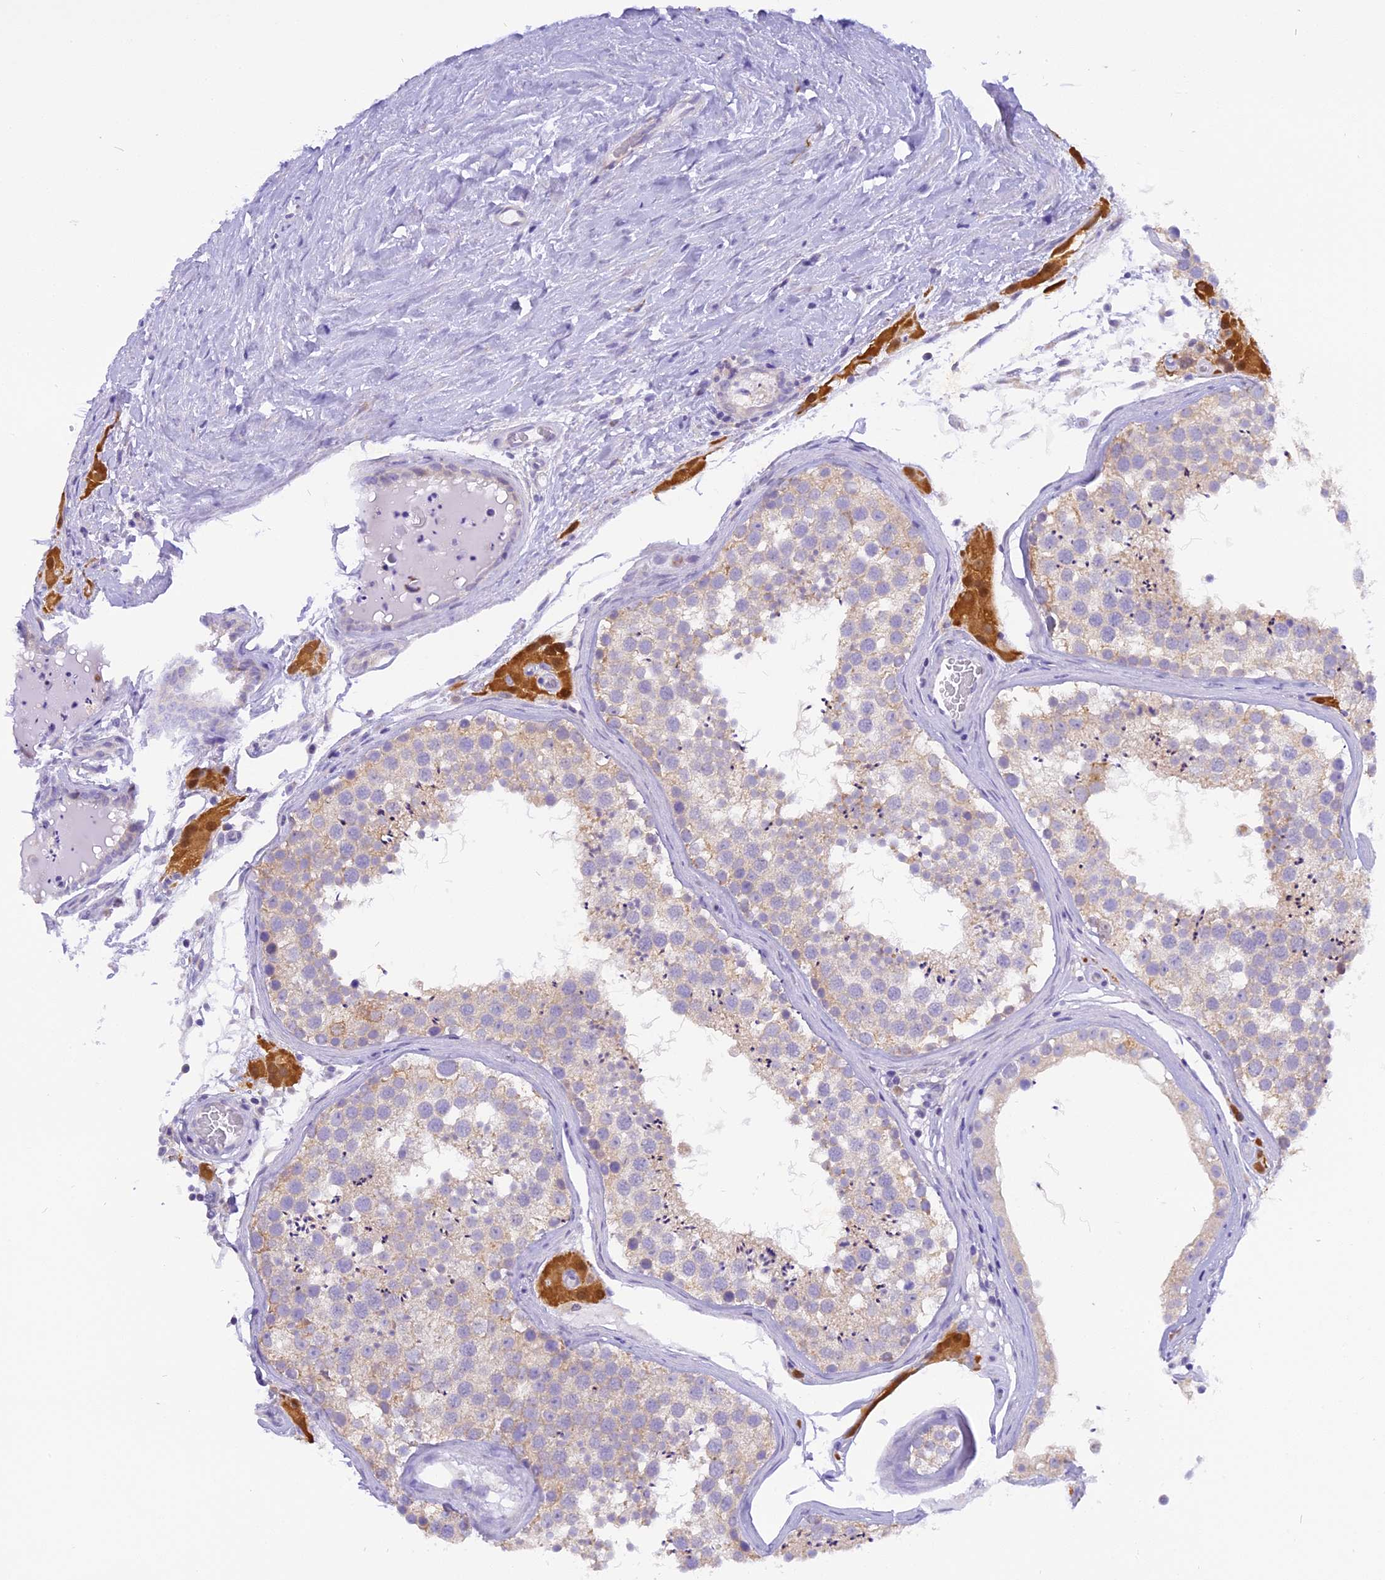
{"staining": {"intensity": "negative", "quantity": "none", "location": "none"}, "tissue": "testis", "cell_type": "Cells in seminiferous ducts", "image_type": "normal", "snomed": [{"axis": "morphology", "description": "Normal tissue, NOS"}, {"axis": "topography", "description": "Testis"}], "caption": "Photomicrograph shows no significant protein staining in cells in seminiferous ducts of unremarkable testis. The staining was performed using DAB (3,3'-diaminobenzidine) to visualize the protein expression in brown, while the nuclei were stained in blue with hematoxylin (Magnification: 20x).", "gene": "TRIM3", "patient": {"sex": "male", "age": 46}}